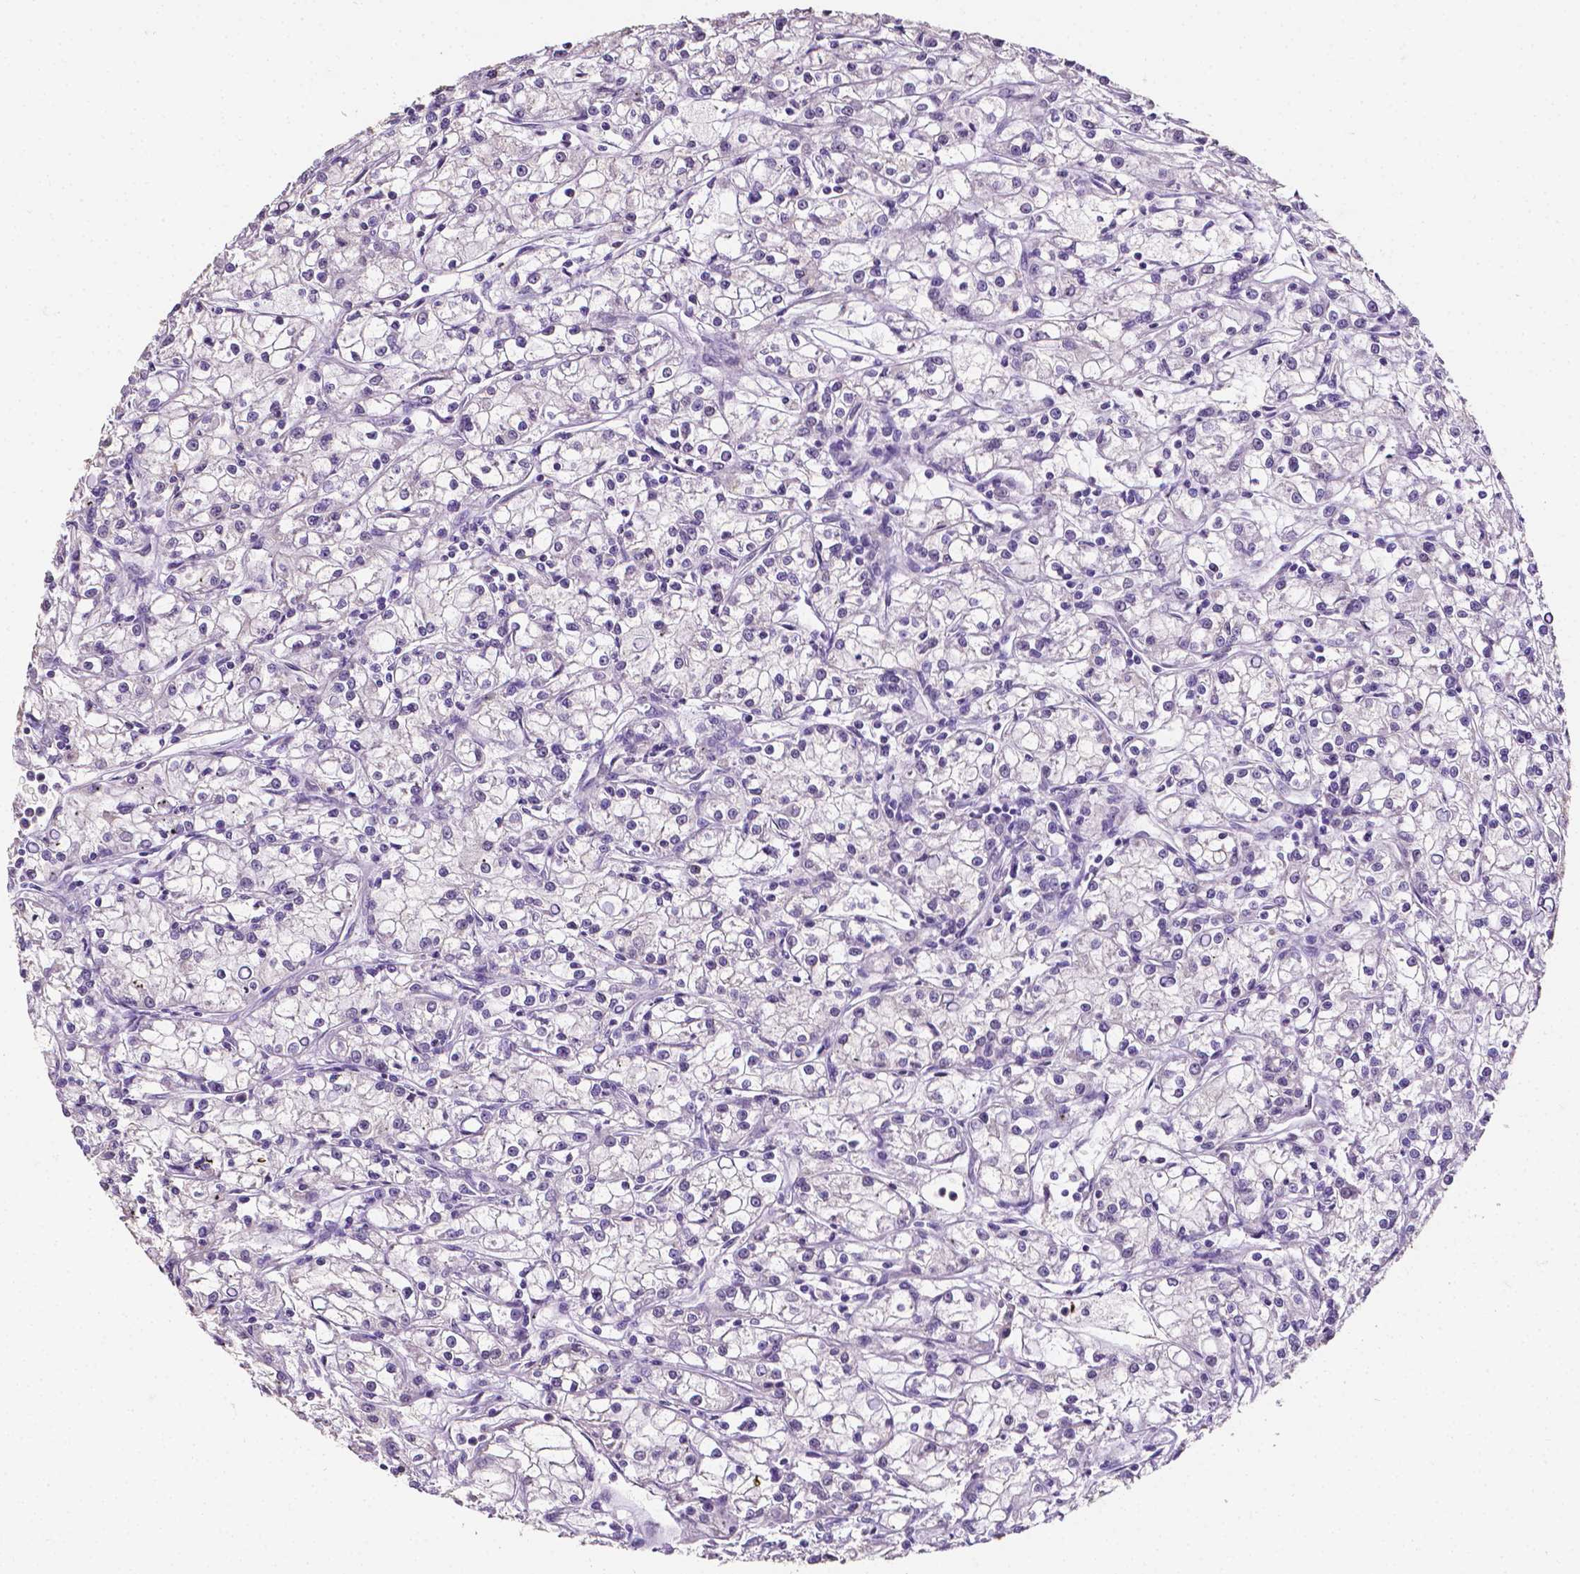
{"staining": {"intensity": "negative", "quantity": "none", "location": "none"}, "tissue": "renal cancer", "cell_type": "Tumor cells", "image_type": "cancer", "snomed": [{"axis": "morphology", "description": "Adenocarcinoma, NOS"}, {"axis": "topography", "description": "Kidney"}], "caption": "Human adenocarcinoma (renal) stained for a protein using immunohistochemistry demonstrates no expression in tumor cells.", "gene": "PSAT1", "patient": {"sex": "female", "age": 59}}